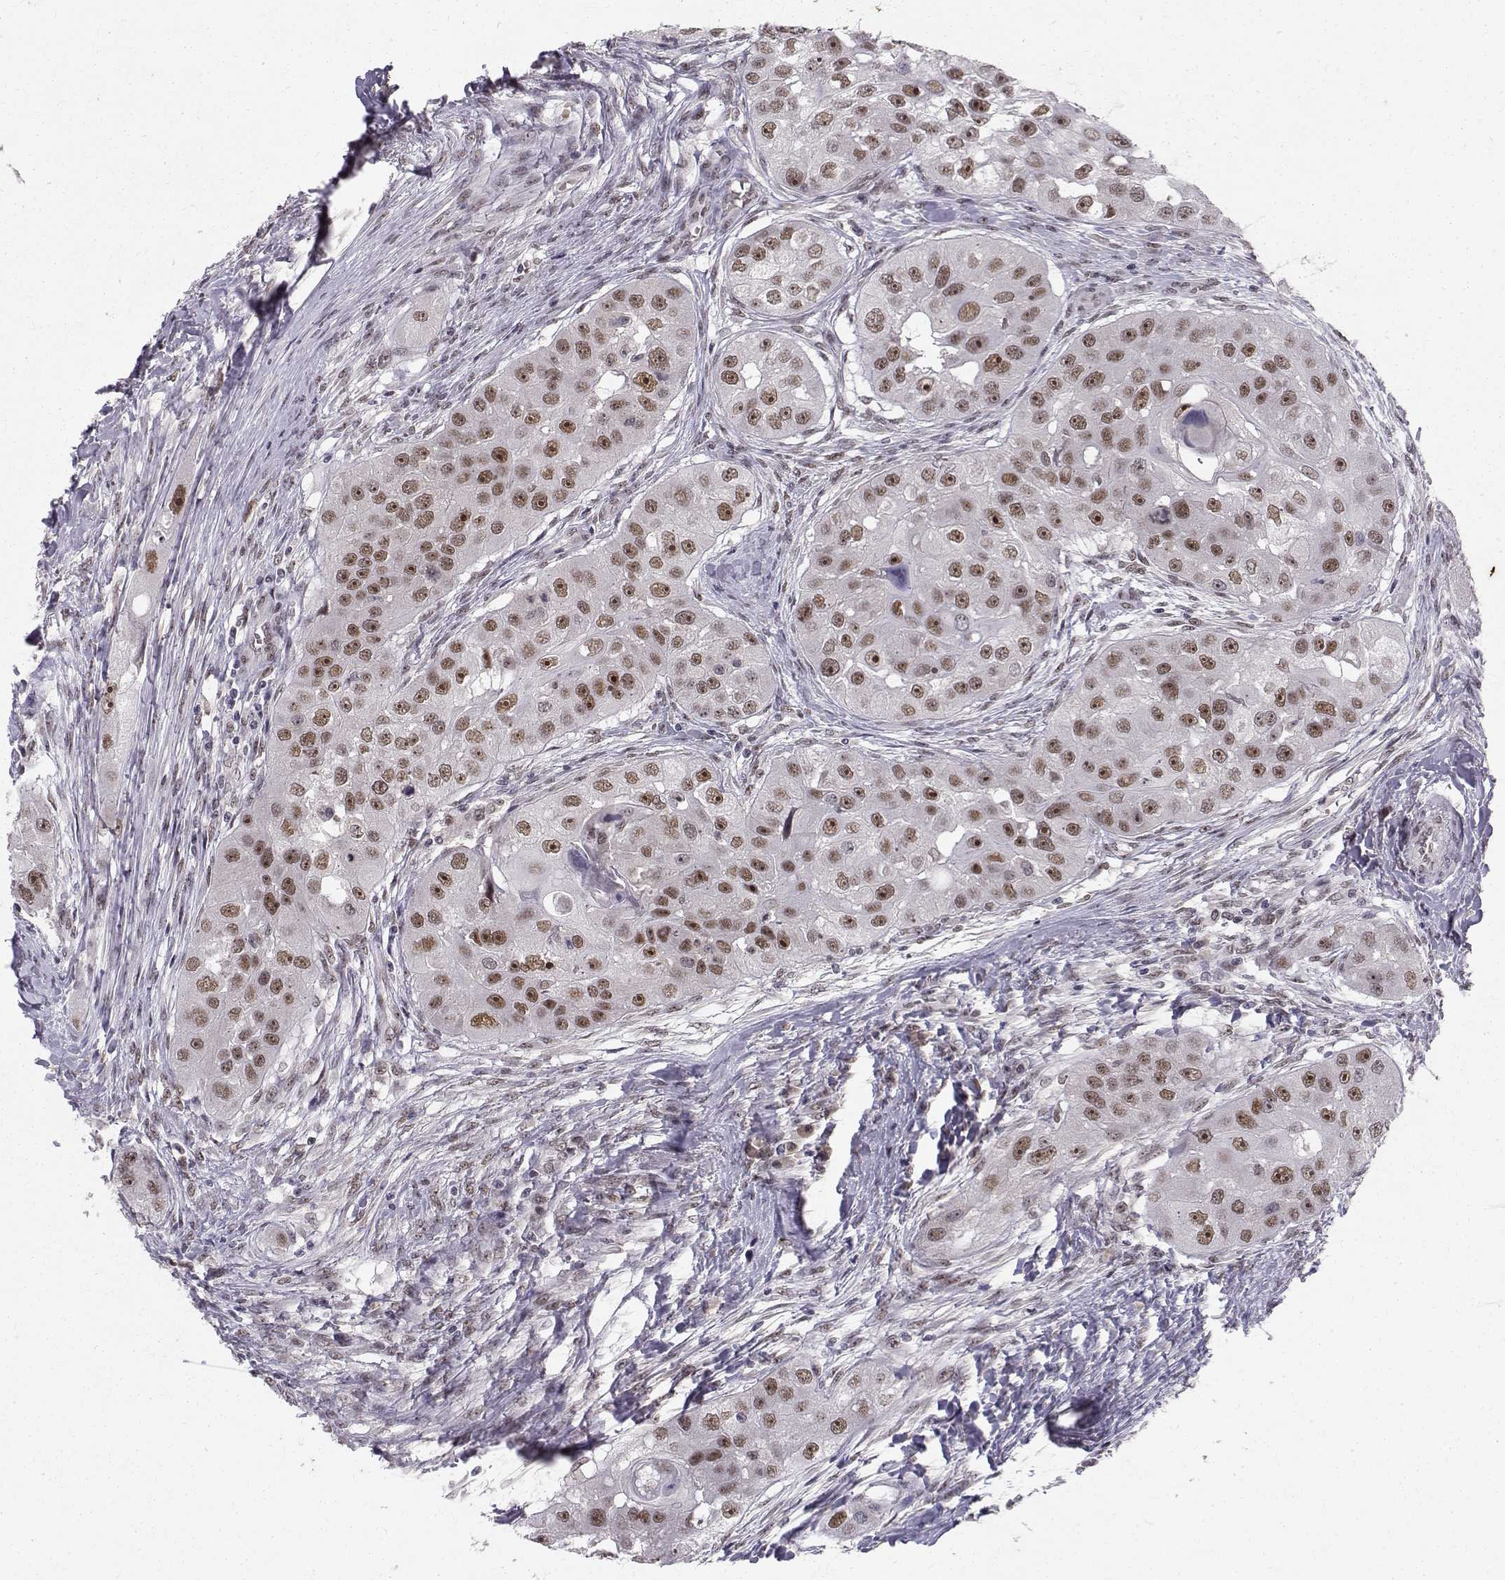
{"staining": {"intensity": "strong", "quantity": "25%-75%", "location": "nuclear"}, "tissue": "head and neck cancer", "cell_type": "Tumor cells", "image_type": "cancer", "snomed": [{"axis": "morphology", "description": "Squamous cell carcinoma, NOS"}, {"axis": "topography", "description": "Head-Neck"}], "caption": "The image demonstrates a brown stain indicating the presence of a protein in the nuclear of tumor cells in head and neck squamous cell carcinoma. (DAB IHC with brightfield microscopy, high magnification).", "gene": "RPP38", "patient": {"sex": "male", "age": 51}}